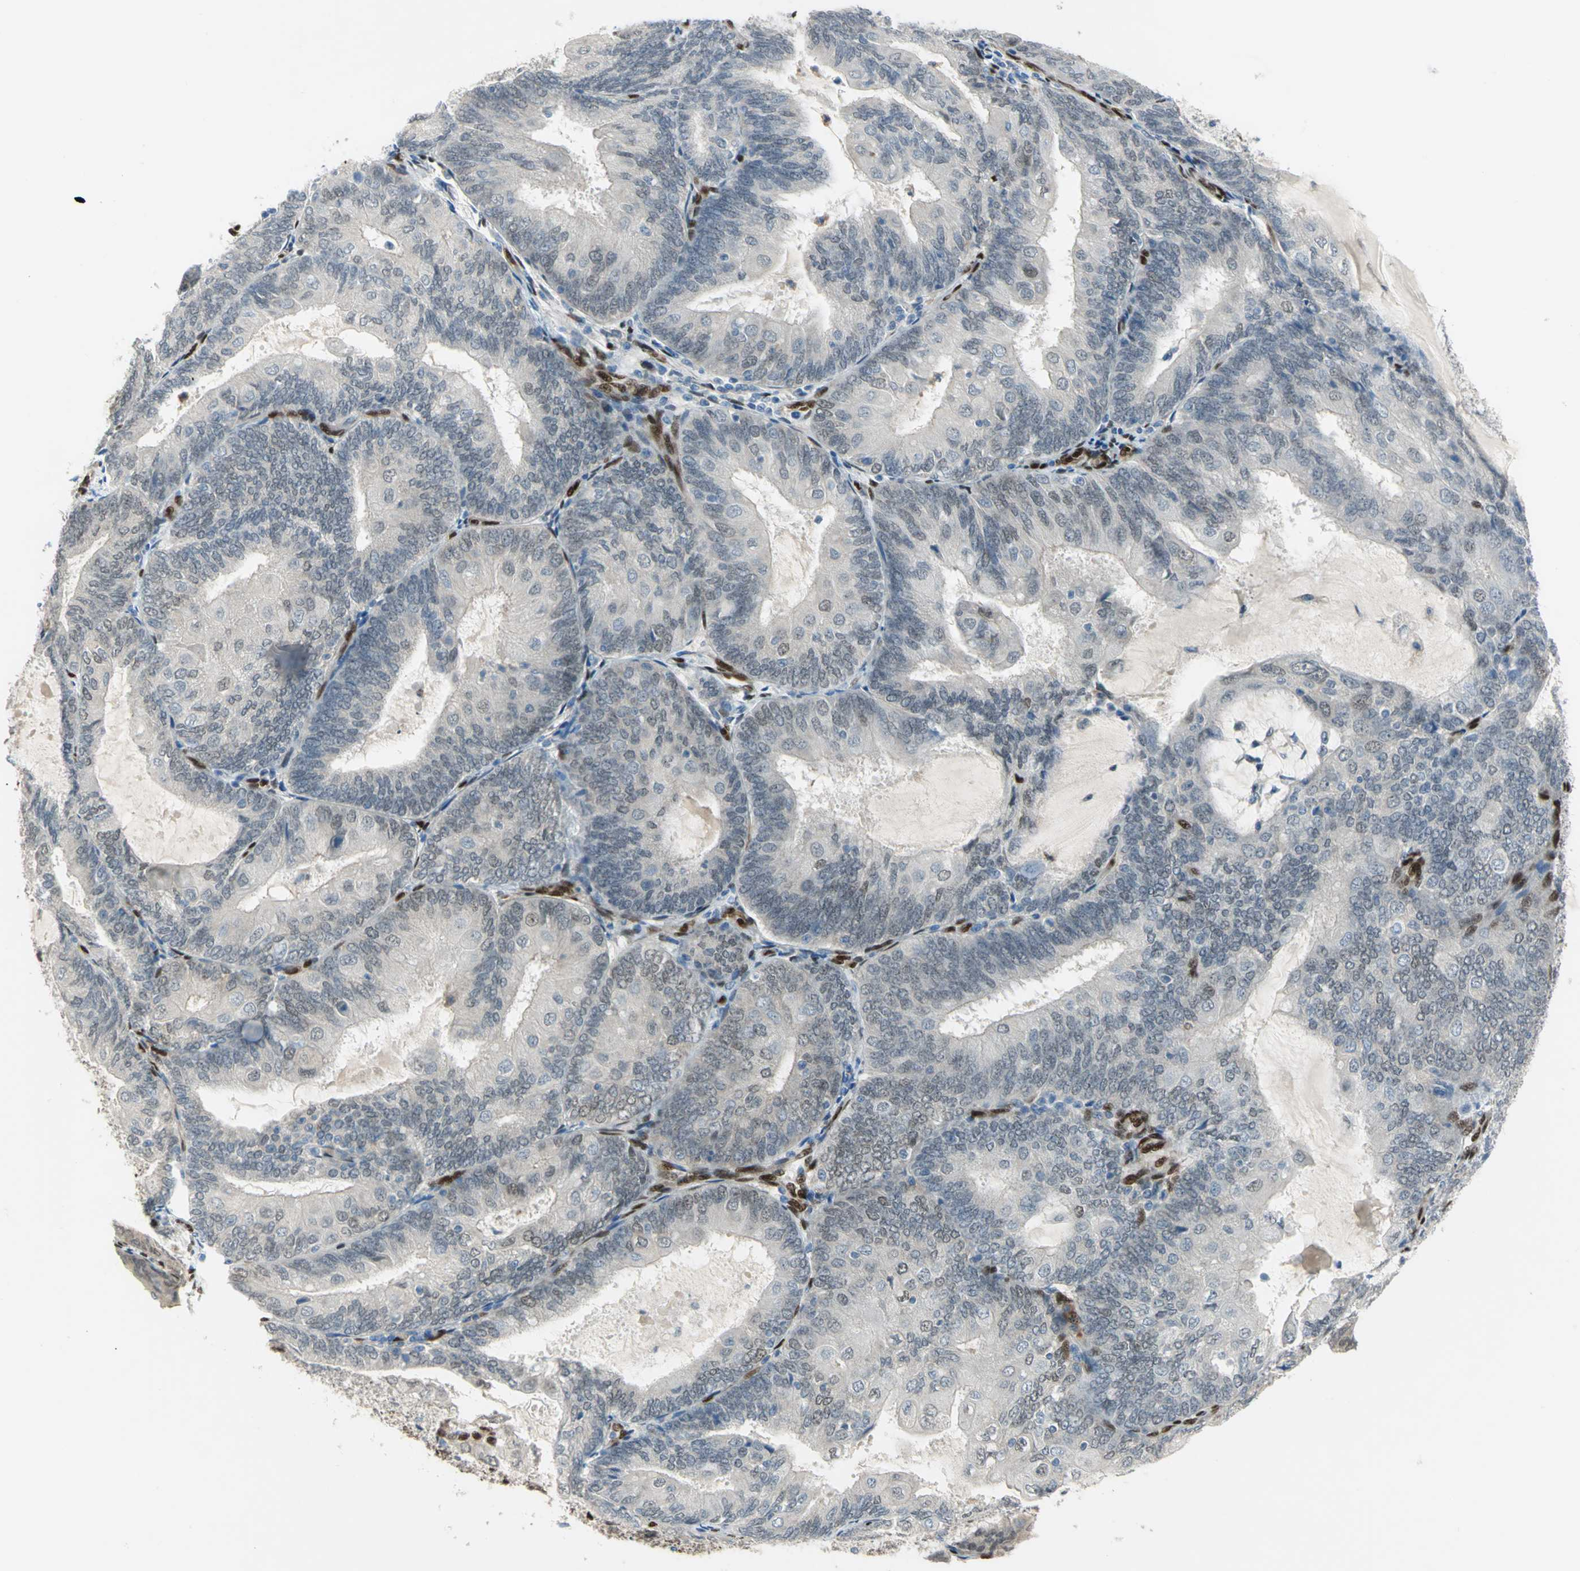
{"staining": {"intensity": "weak", "quantity": "<25%", "location": "cytoplasmic/membranous"}, "tissue": "endometrial cancer", "cell_type": "Tumor cells", "image_type": "cancer", "snomed": [{"axis": "morphology", "description": "Adenocarcinoma, NOS"}, {"axis": "topography", "description": "Endometrium"}], "caption": "IHC histopathology image of endometrial cancer (adenocarcinoma) stained for a protein (brown), which displays no expression in tumor cells.", "gene": "RBFOX2", "patient": {"sex": "female", "age": 81}}